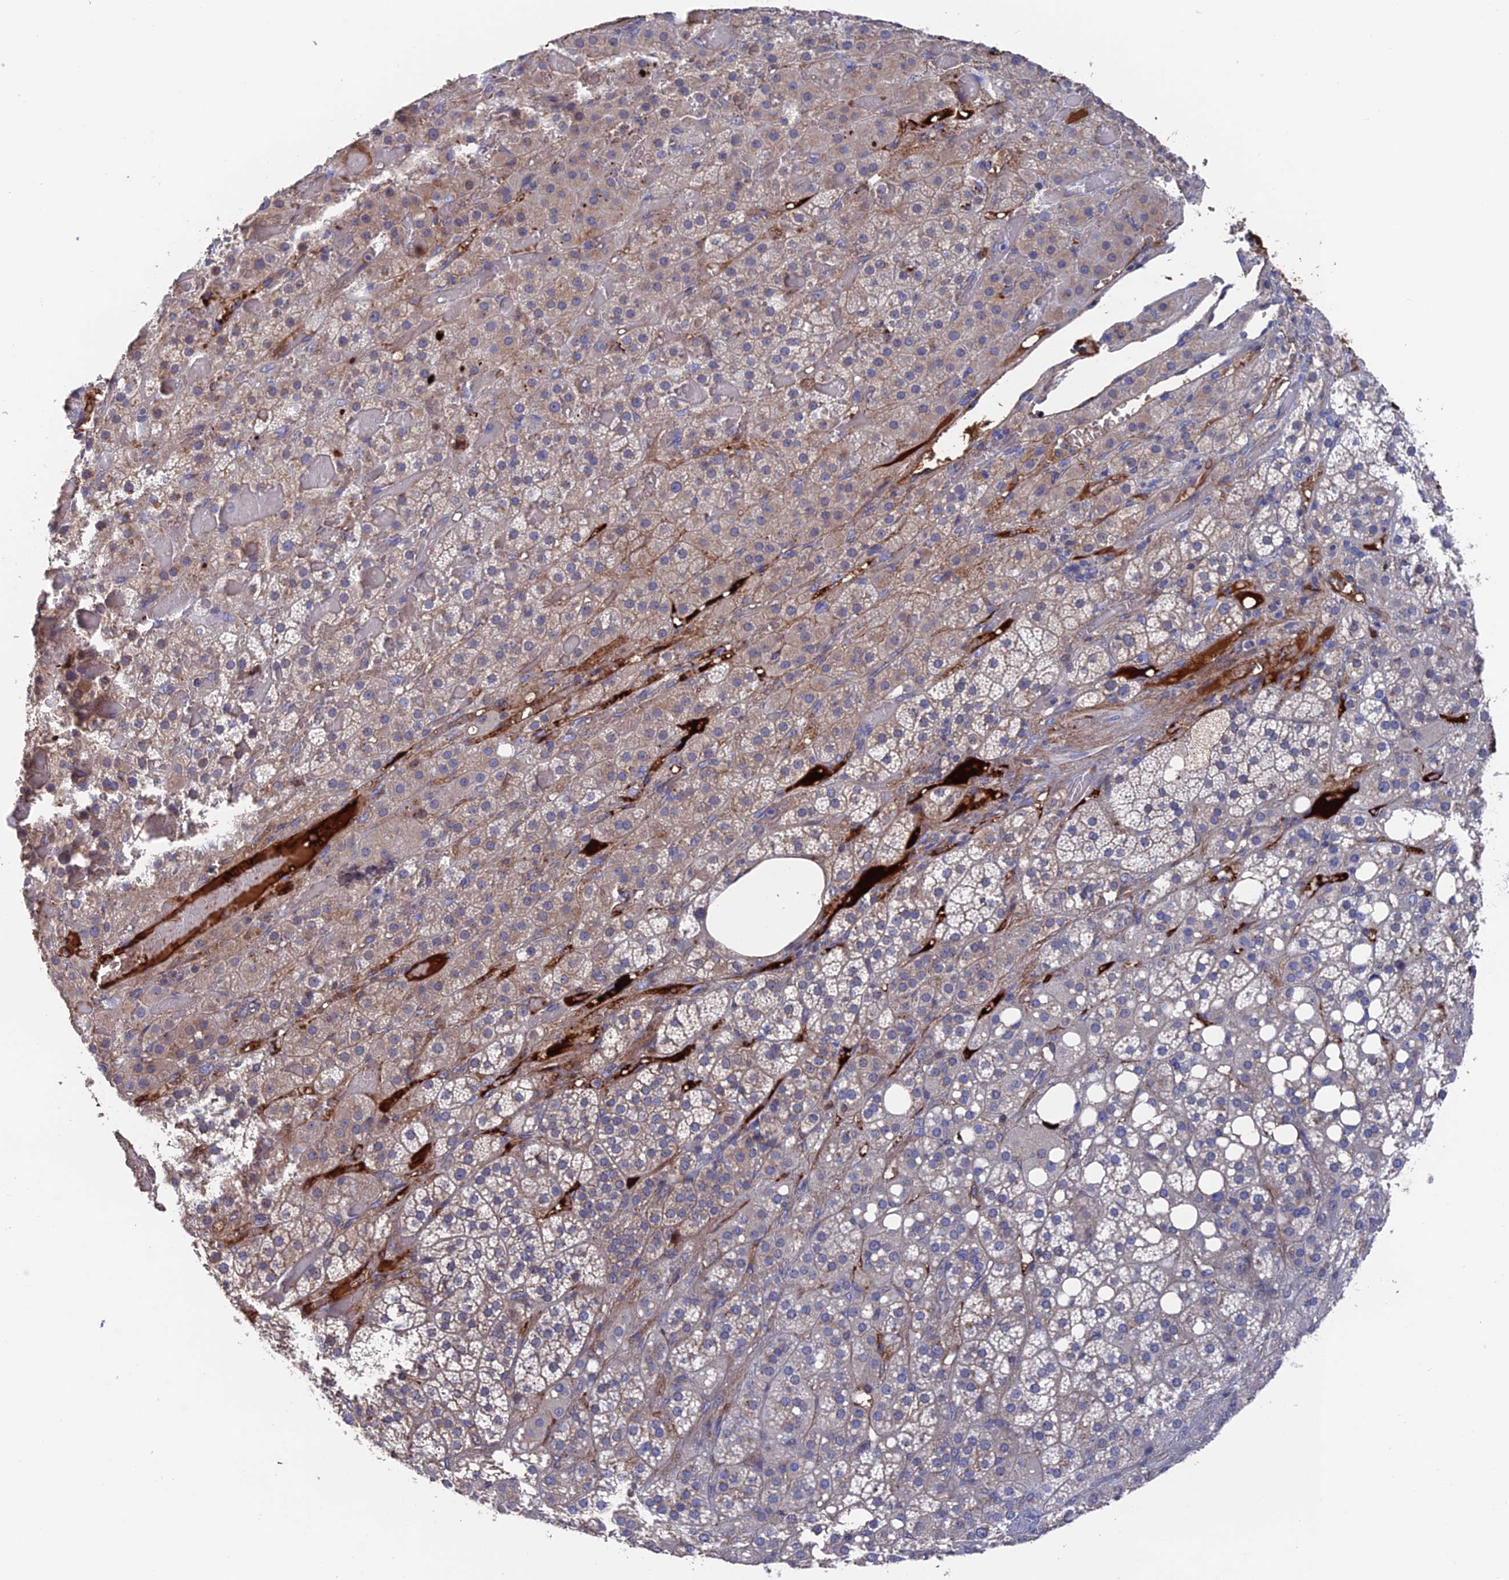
{"staining": {"intensity": "weak", "quantity": "<25%", "location": "cytoplasmic/membranous"}, "tissue": "adrenal gland", "cell_type": "Glandular cells", "image_type": "normal", "snomed": [{"axis": "morphology", "description": "Normal tissue, NOS"}, {"axis": "topography", "description": "Adrenal gland"}], "caption": "This is a photomicrograph of immunohistochemistry (IHC) staining of unremarkable adrenal gland, which shows no positivity in glandular cells.", "gene": "HPF1", "patient": {"sex": "female", "age": 59}}